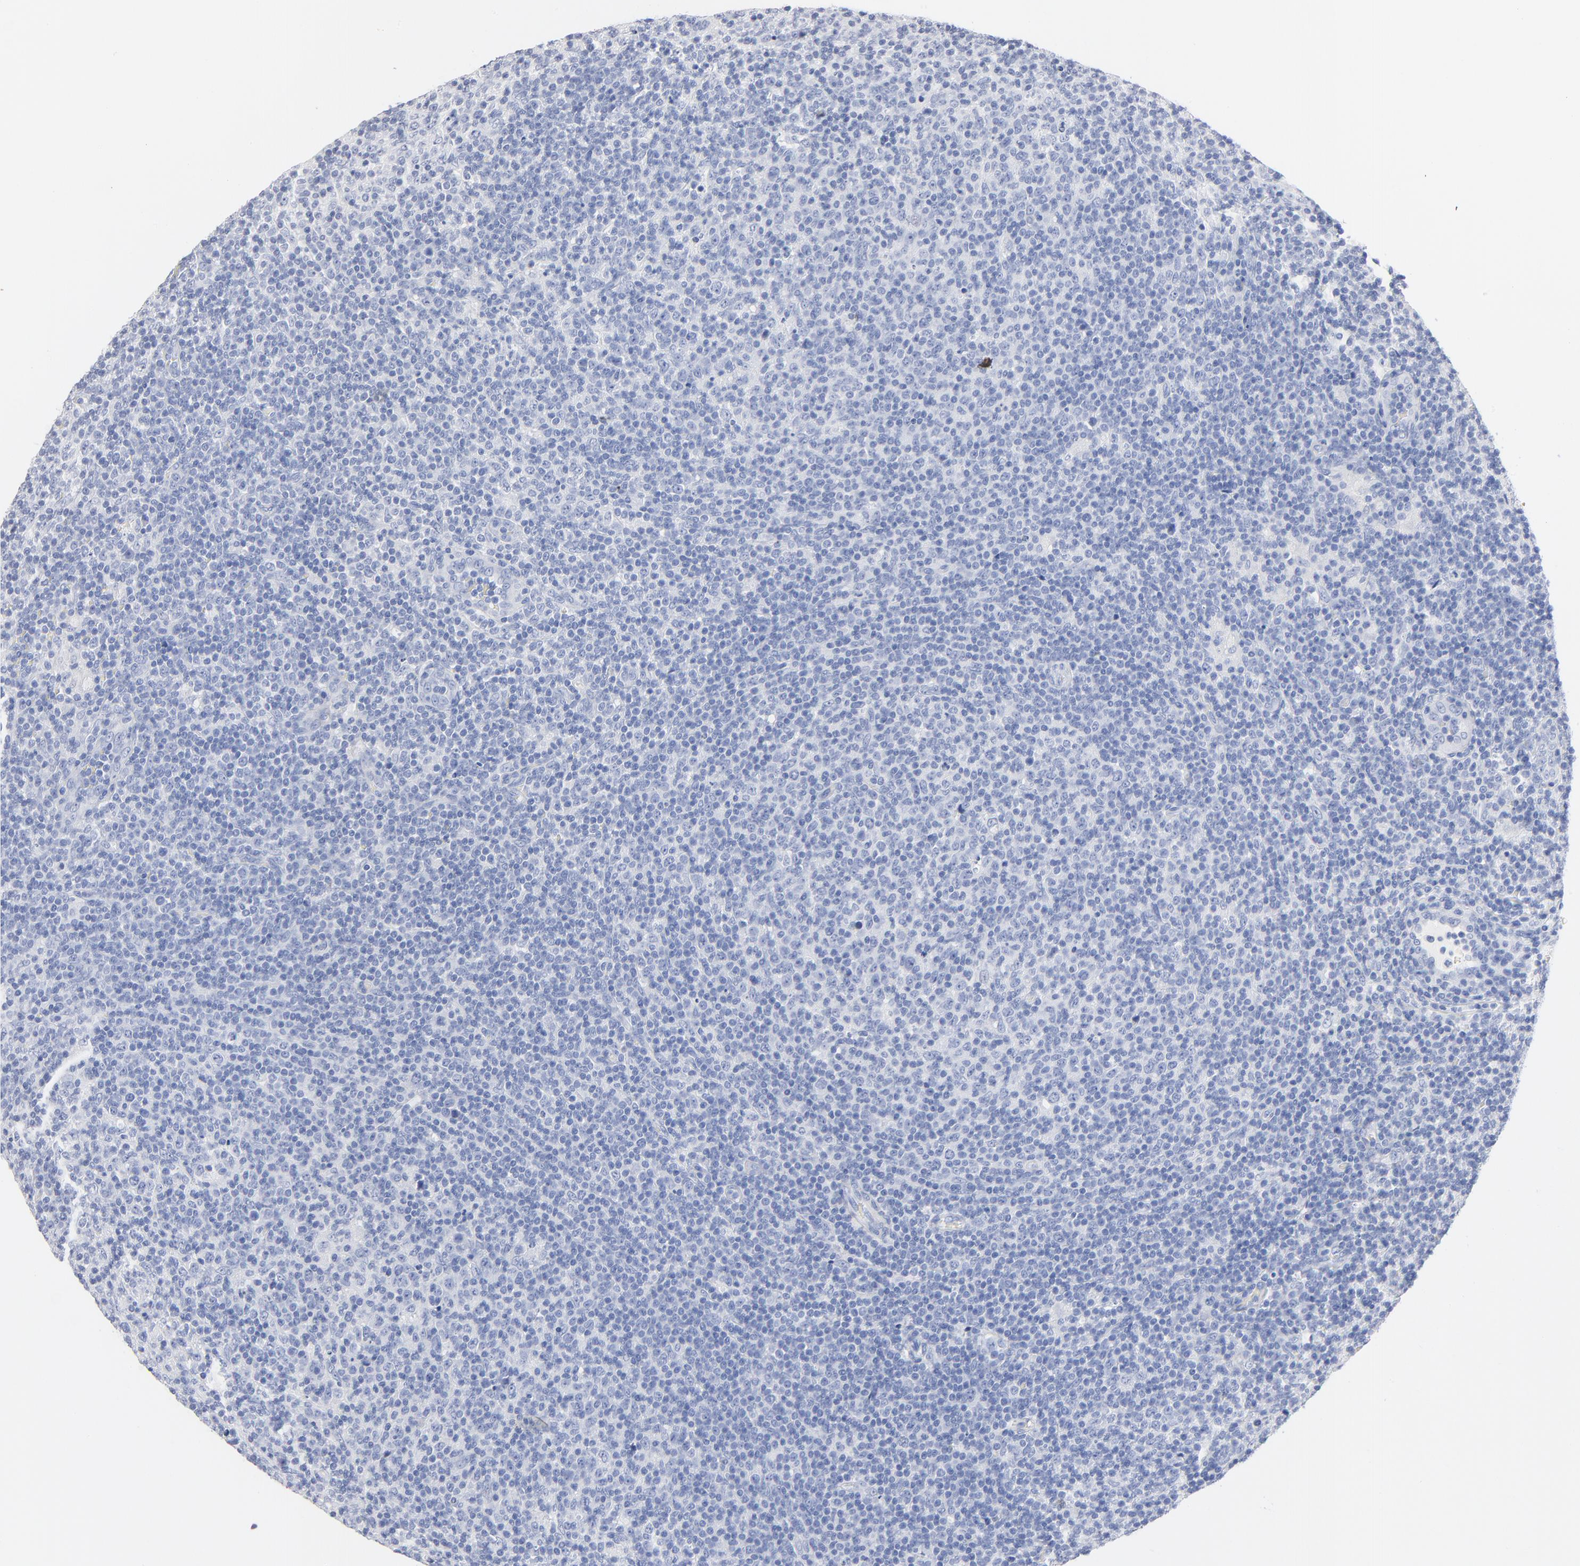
{"staining": {"intensity": "negative", "quantity": "none", "location": "none"}, "tissue": "lymphoma", "cell_type": "Tumor cells", "image_type": "cancer", "snomed": [{"axis": "morphology", "description": "Malignant lymphoma, non-Hodgkin's type, Low grade"}, {"axis": "topography", "description": "Lymph node"}], "caption": "Human lymphoma stained for a protein using immunohistochemistry (IHC) reveals no positivity in tumor cells.", "gene": "AGTR1", "patient": {"sex": "male", "age": 70}}